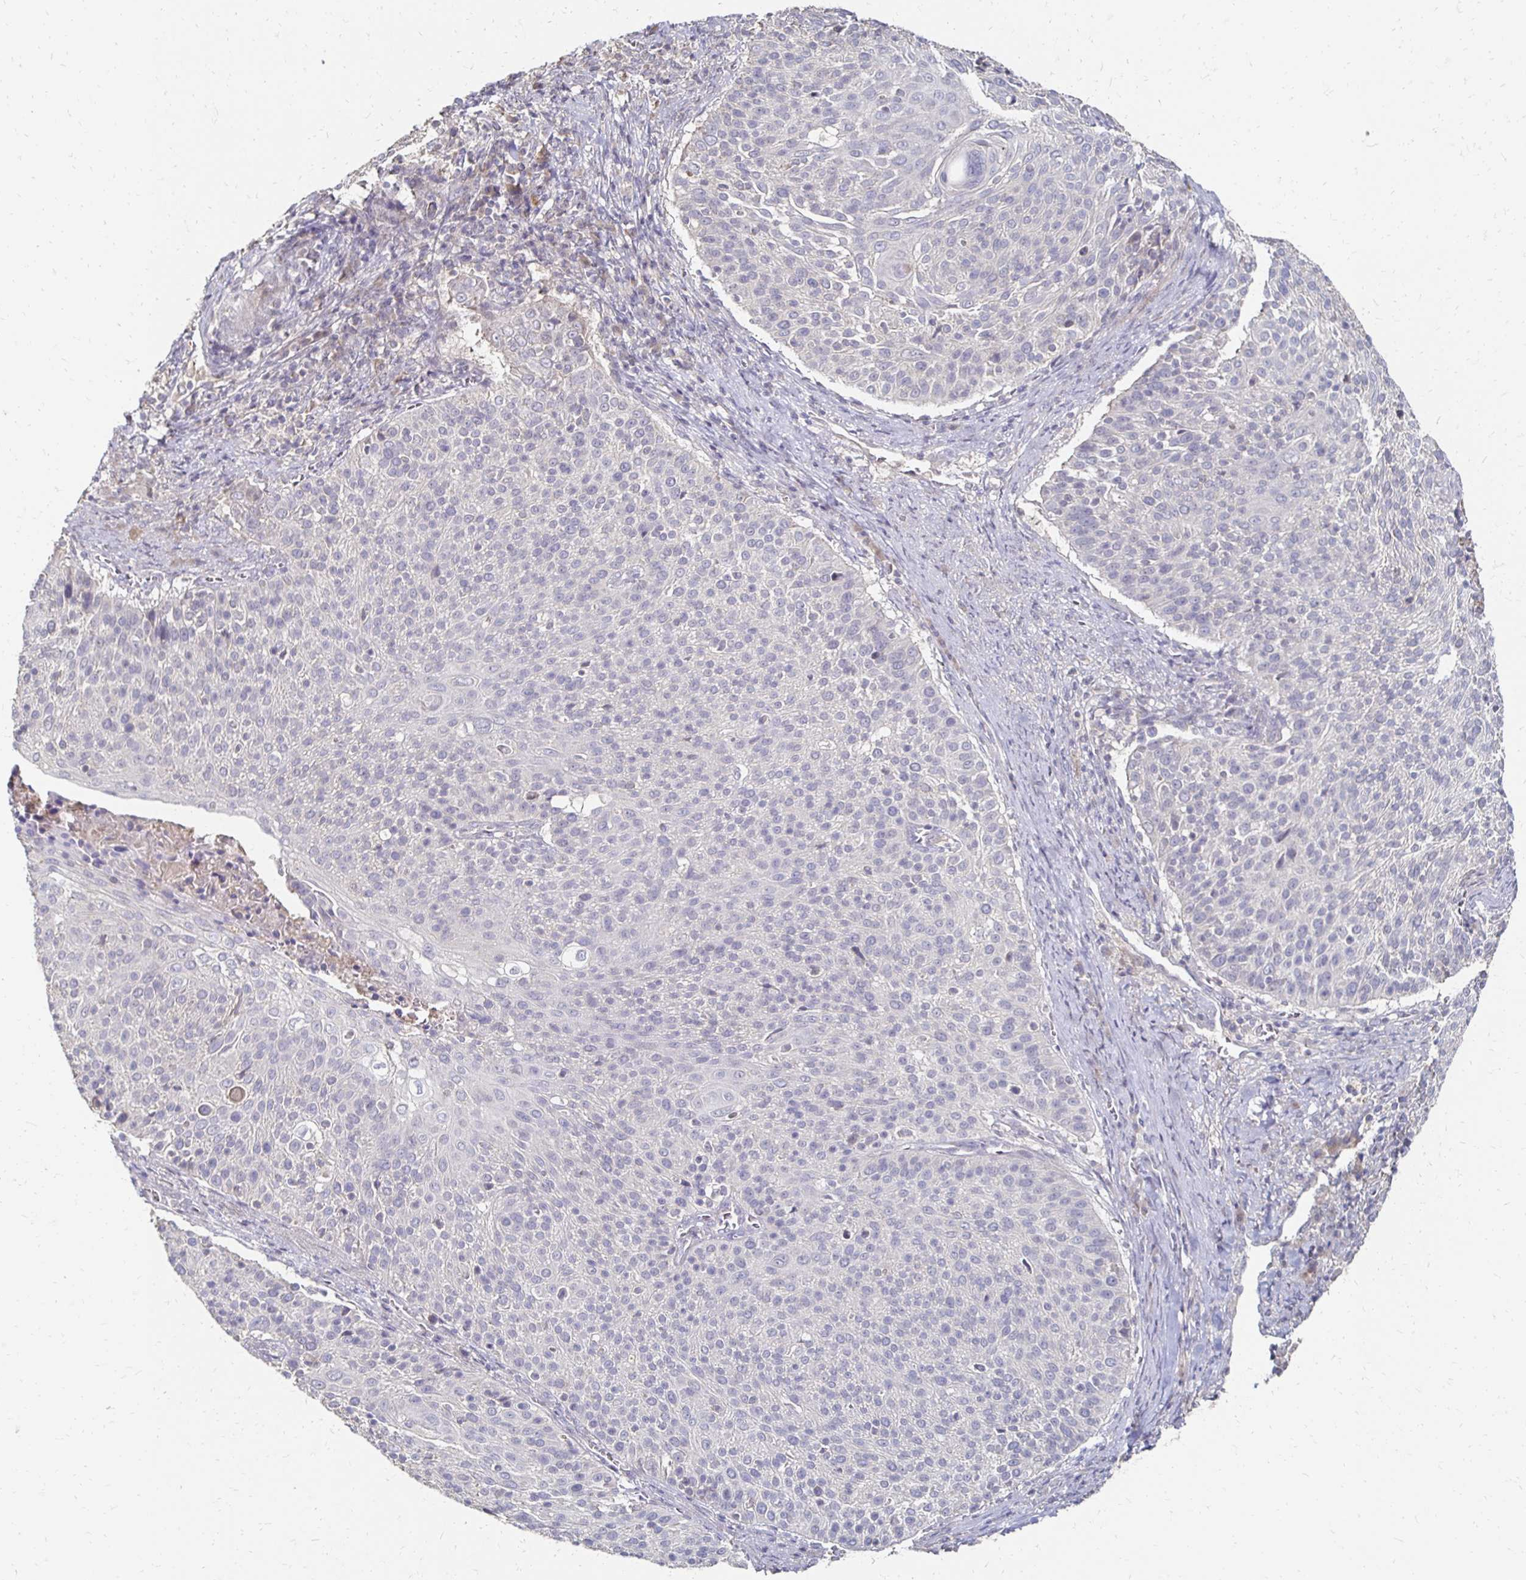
{"staining": {"intensity": "negative", "quantity": "none", "location": "none"}, "tissue": "cervical cancer", "cell_type": "Tumor cells", "image_type": "cancer", "snomed": [{"axis": "morphology", "description": "Squamous cell carcinoma, NOS"}, {"axis": "topography", "description": "Cervix"}], "caption": "Cervical cancer was stained to show a protein in brown. There is no significant staining in tumor cells. (DAB IHC with hematoxylin counter stain).", "gene": "ZNF727", "patient": {"sex": "female", "age": 31}}